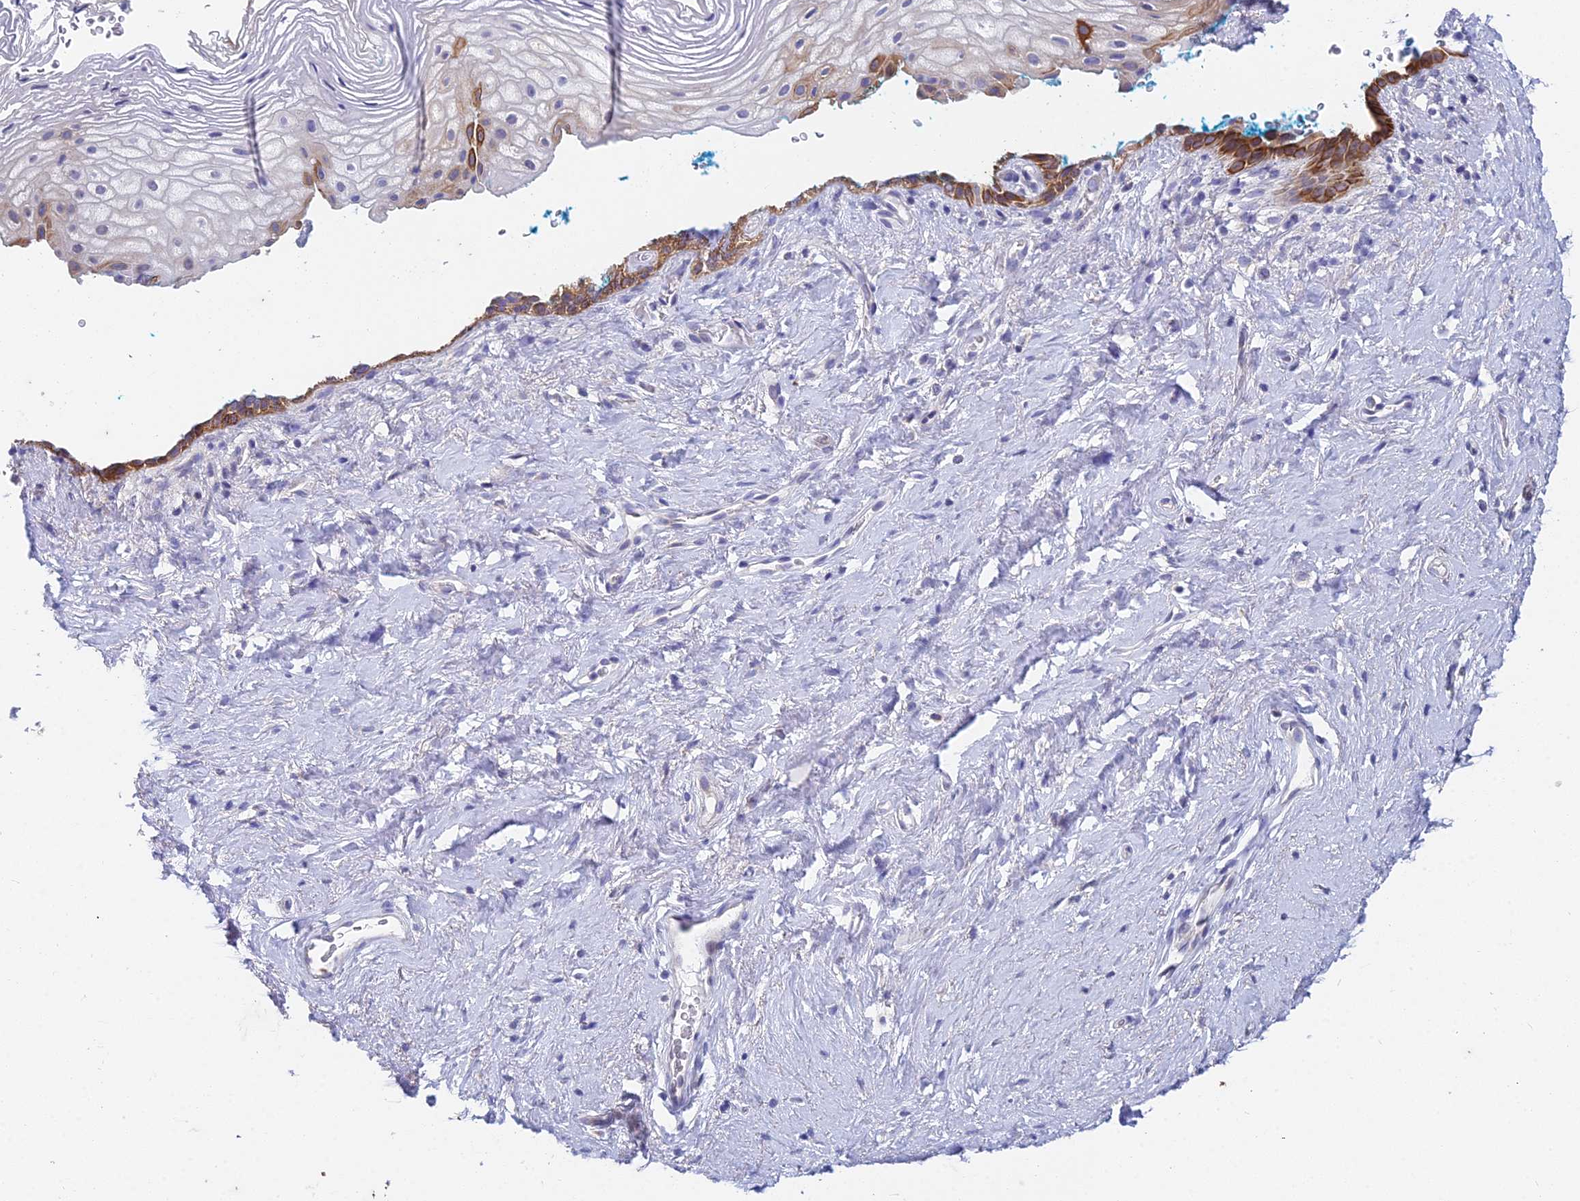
{"staining": {"intensity": "moderate", "quantity": "<25%", "location": "cytoplasmic/membranous"}, "tissue": "vagina", "cell_type": "Squamous epithelial cells", "image_type": "normal", "snomed": [{"axis": "morphology", "description": "Normal tissue, NOS"}, {"axis": "morphology", "description": "Adenocarcinoma, NOS"}, {"axis": "topography", "description": "Rectum"}, {"axis": "topography", "description": "Vagina"}], "caption": "High-power microscopy captured an IHC photomicrograph of benign vagina, revealing moderate cytoplasmic/membranous staining in about <25% of squamous epithelial cells. The protein of interest is stained brown, and the nuclei are stained in blue (DAB IHC with brightfield microscopy, high magnification).", "gene": "EEF2KMT", "patient": {"sex": "female", "age": 71}}